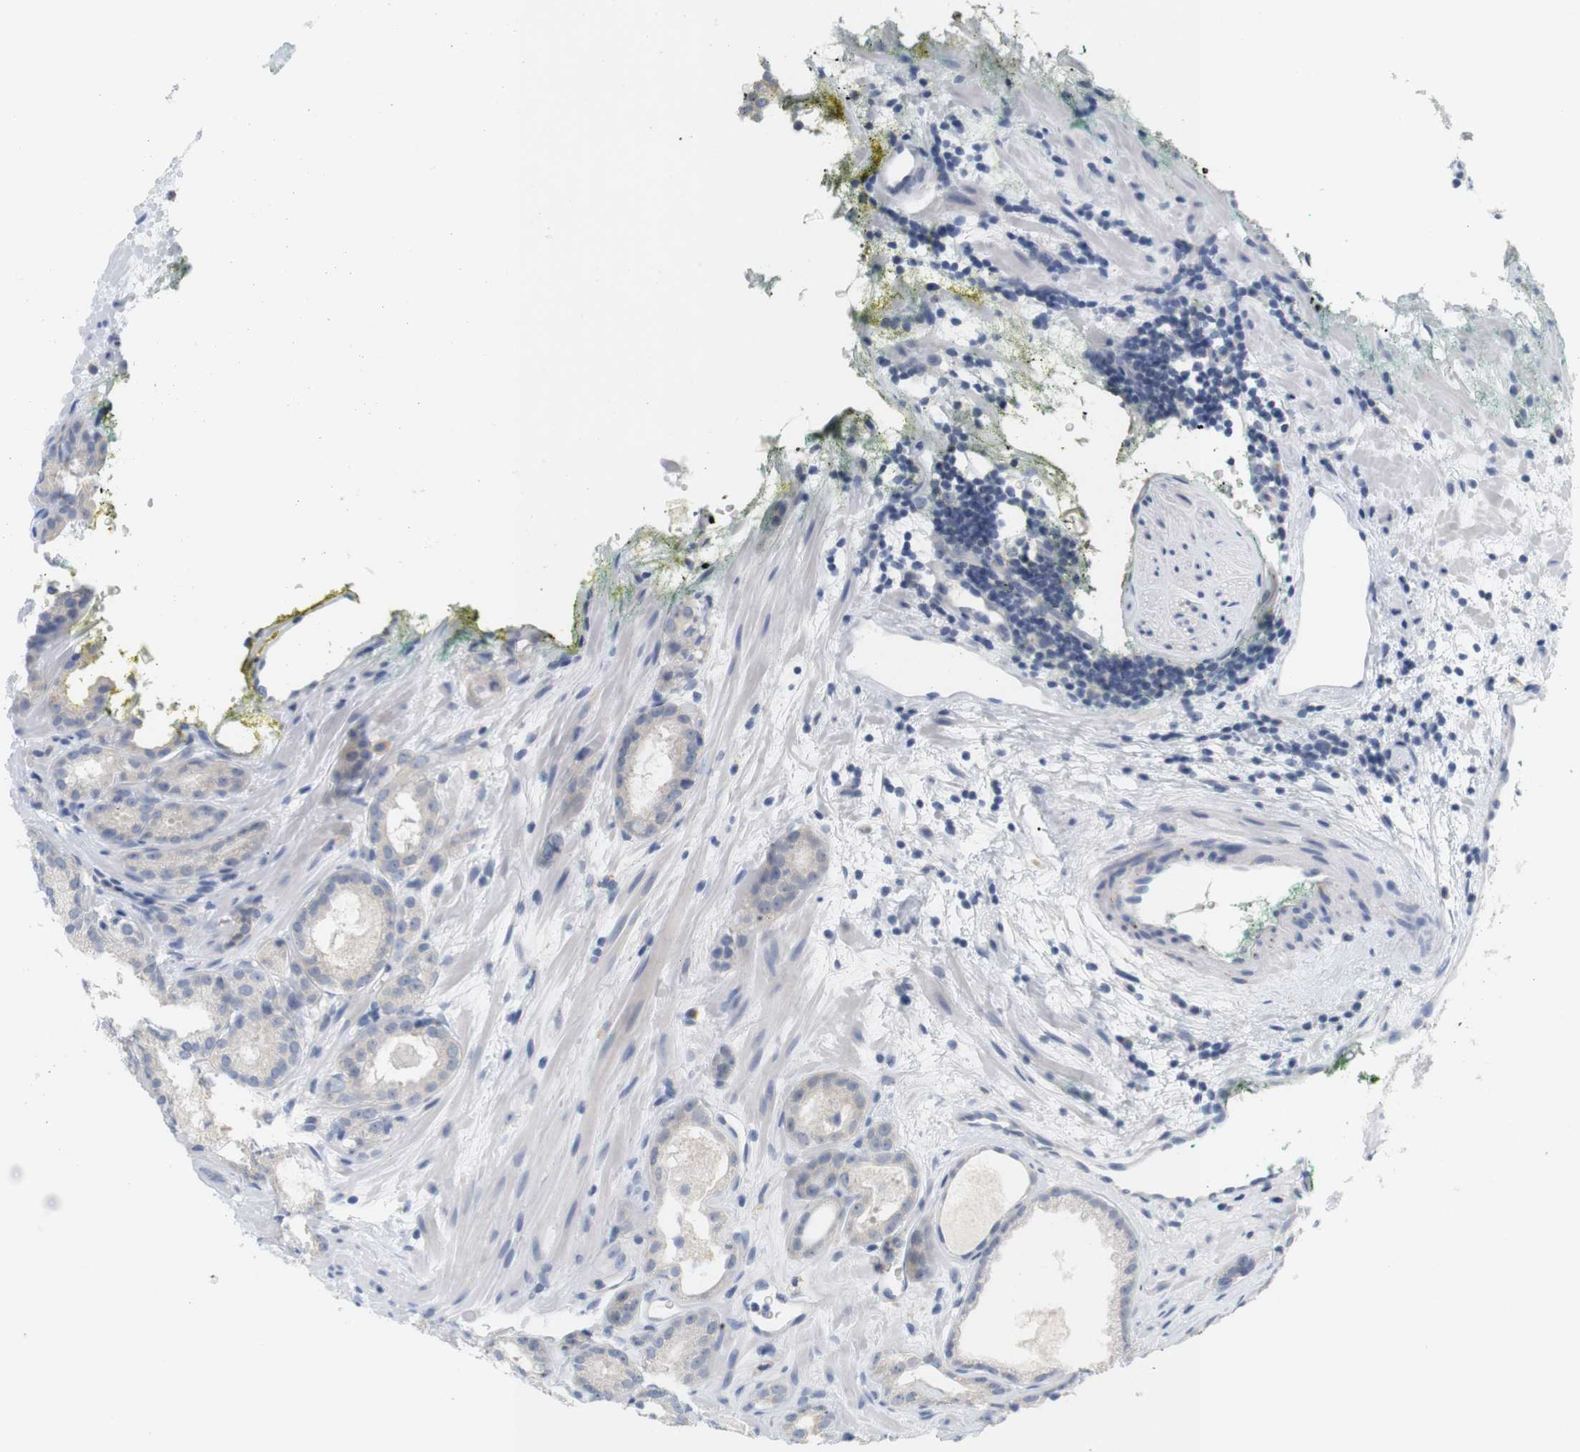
{"staining": {"intensity": "negative", "quantity": "none", "location": "none"}, "tissue": "prostate cancer", "cell_type": "Tumor cells", "image_type": "cancer", "snomed": [{"axis": "morphology", "description": "Adenocarcinoma, Low grade"}, {"axis": "topography", "description": "Prostate"}], "caption": "A photomicrograph of prostate adenocarcinoma (low-grade) stained for a protein demonstrates no brown staining in tumor cells.", "gene": "LRRK2", "patient": {"sex": "male", "age": 57}}